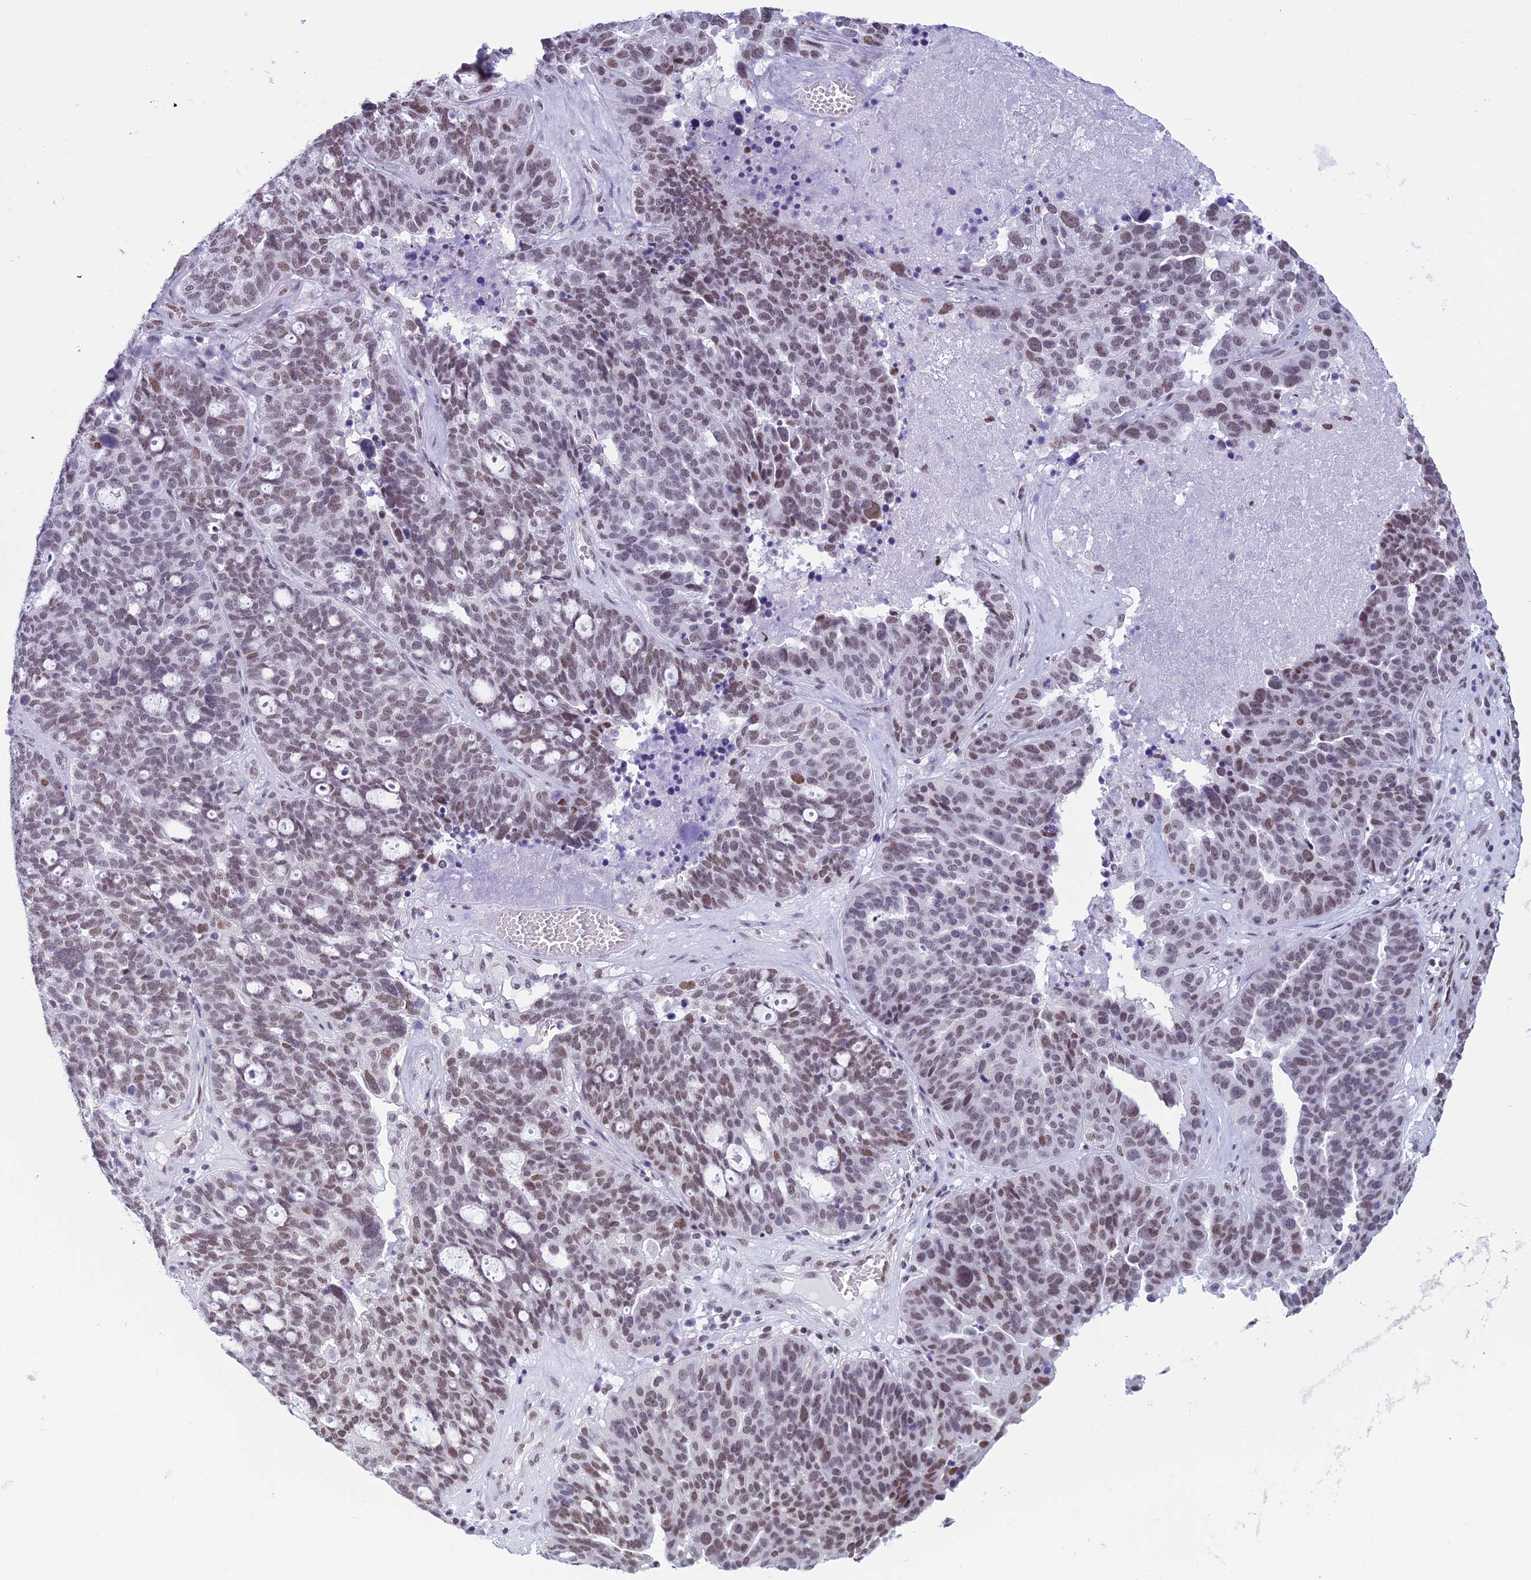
{"staining": {"intensity": "moderate", "quantity": "25%-75%", "location": "nuclear"}, "tissue": "ovarian cancer", "cell_type": "Tumor cells", "image_type": "cancer", "snomed": [{"axis": "morphology", "description": "Cystadenocarcinoma, serous, NOS"}, {"axis": "topography", "description": "Ovary"}], "caption": "A photomicrograph showing moderate nuclear positivity in about 25%-75% of tumor cells in ovarian cancer, as visualized by brown immunohistochemical staining.", "gene": "CDC26", "patient": {"sex": "female", "age": 59}}